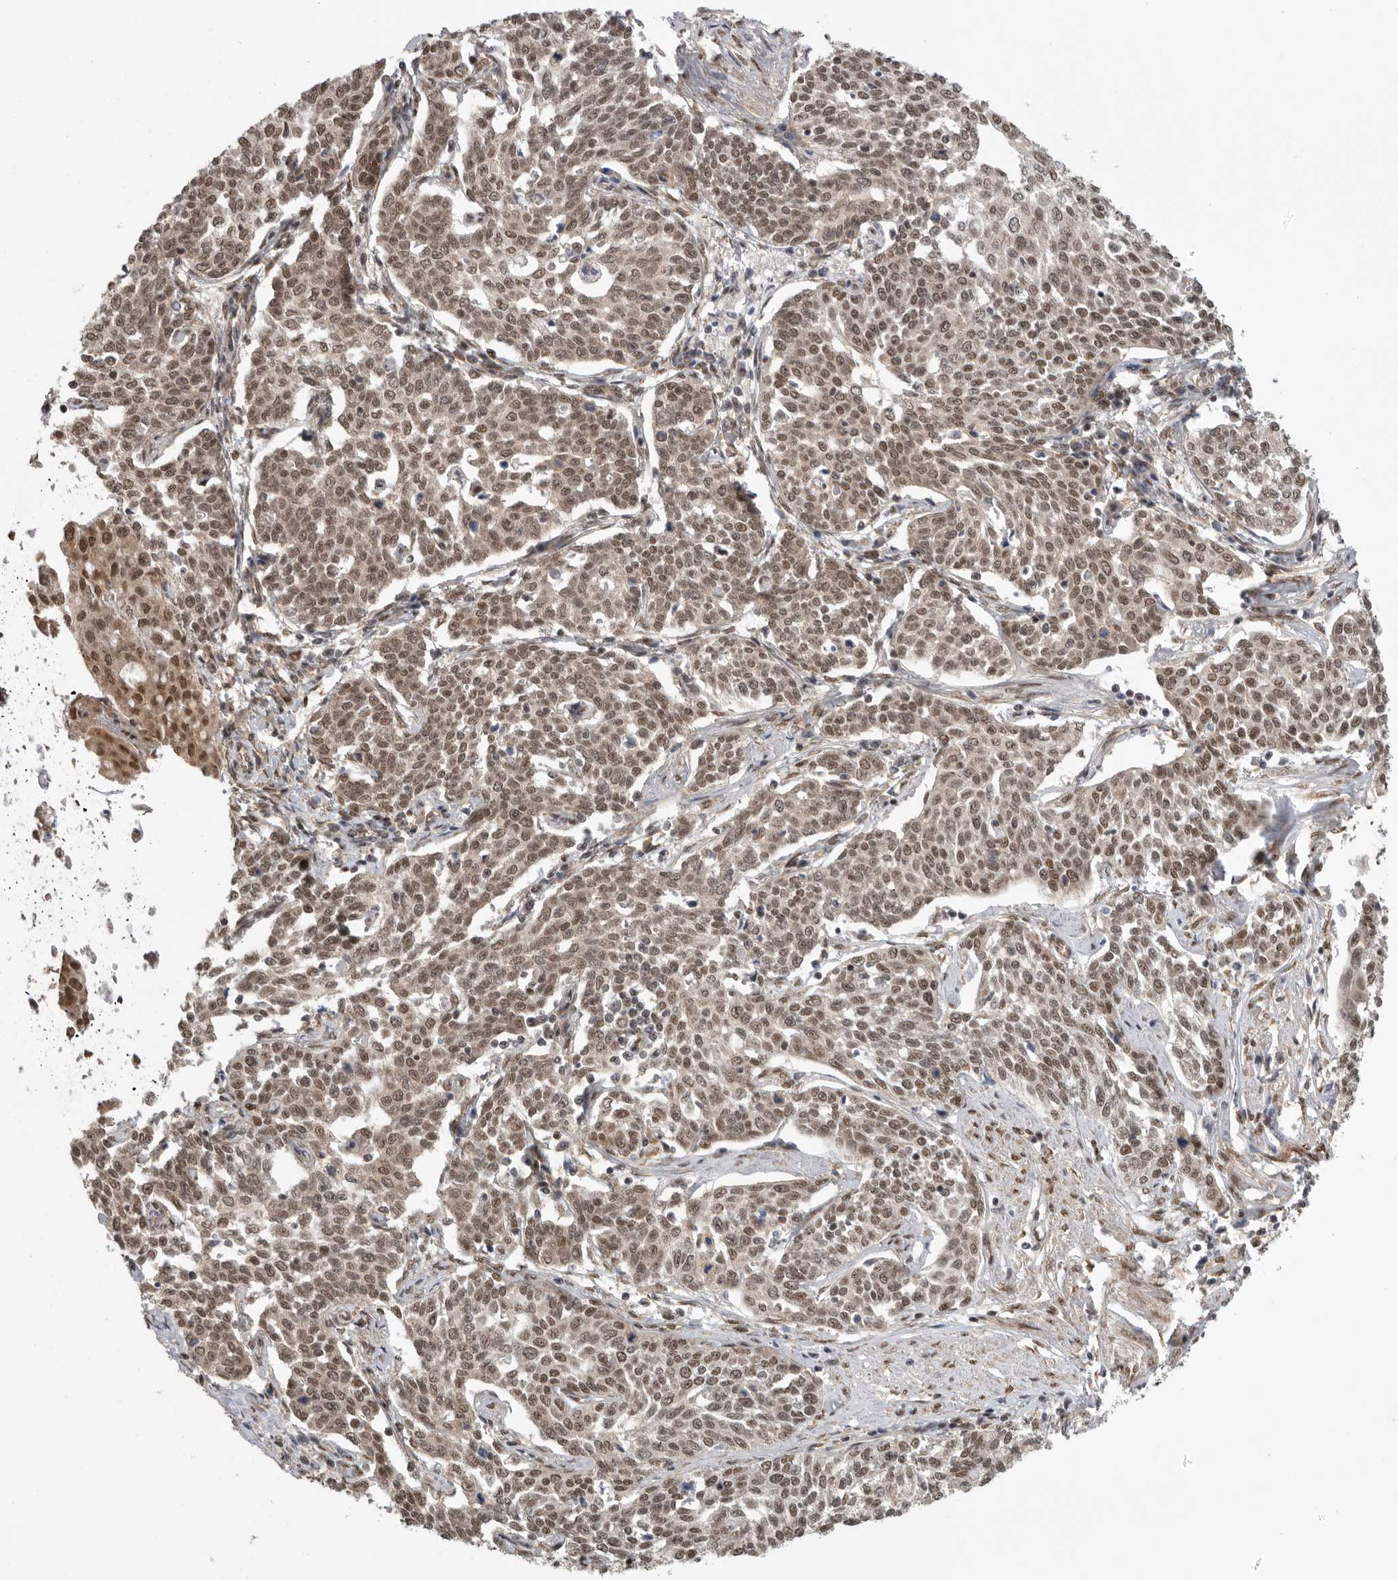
{"staining": {"intensity": "moderate", "quantity": ">75%", "location": "cytoplasmic/membranous,nuclear"}, "tissue": "cervical cancer", "cell_type": "Tumor cells", "image_type": "cancer", "snomed": [{"axis": "morphology", "description": "Squamous cell carcinoma, NOS"}, {"axis": "topography", "description": "Cervix"}], "caption": "High-power microscopy captured an immunohistochemistry (IHC) image of cervical squamous cell carcinoma, revealing moderate cytoplasmic/membranous and nuclear positivity in about >75% of tumor cells.", "gene": "VPS50", "patient": {"sex": "female", "age": 34}}